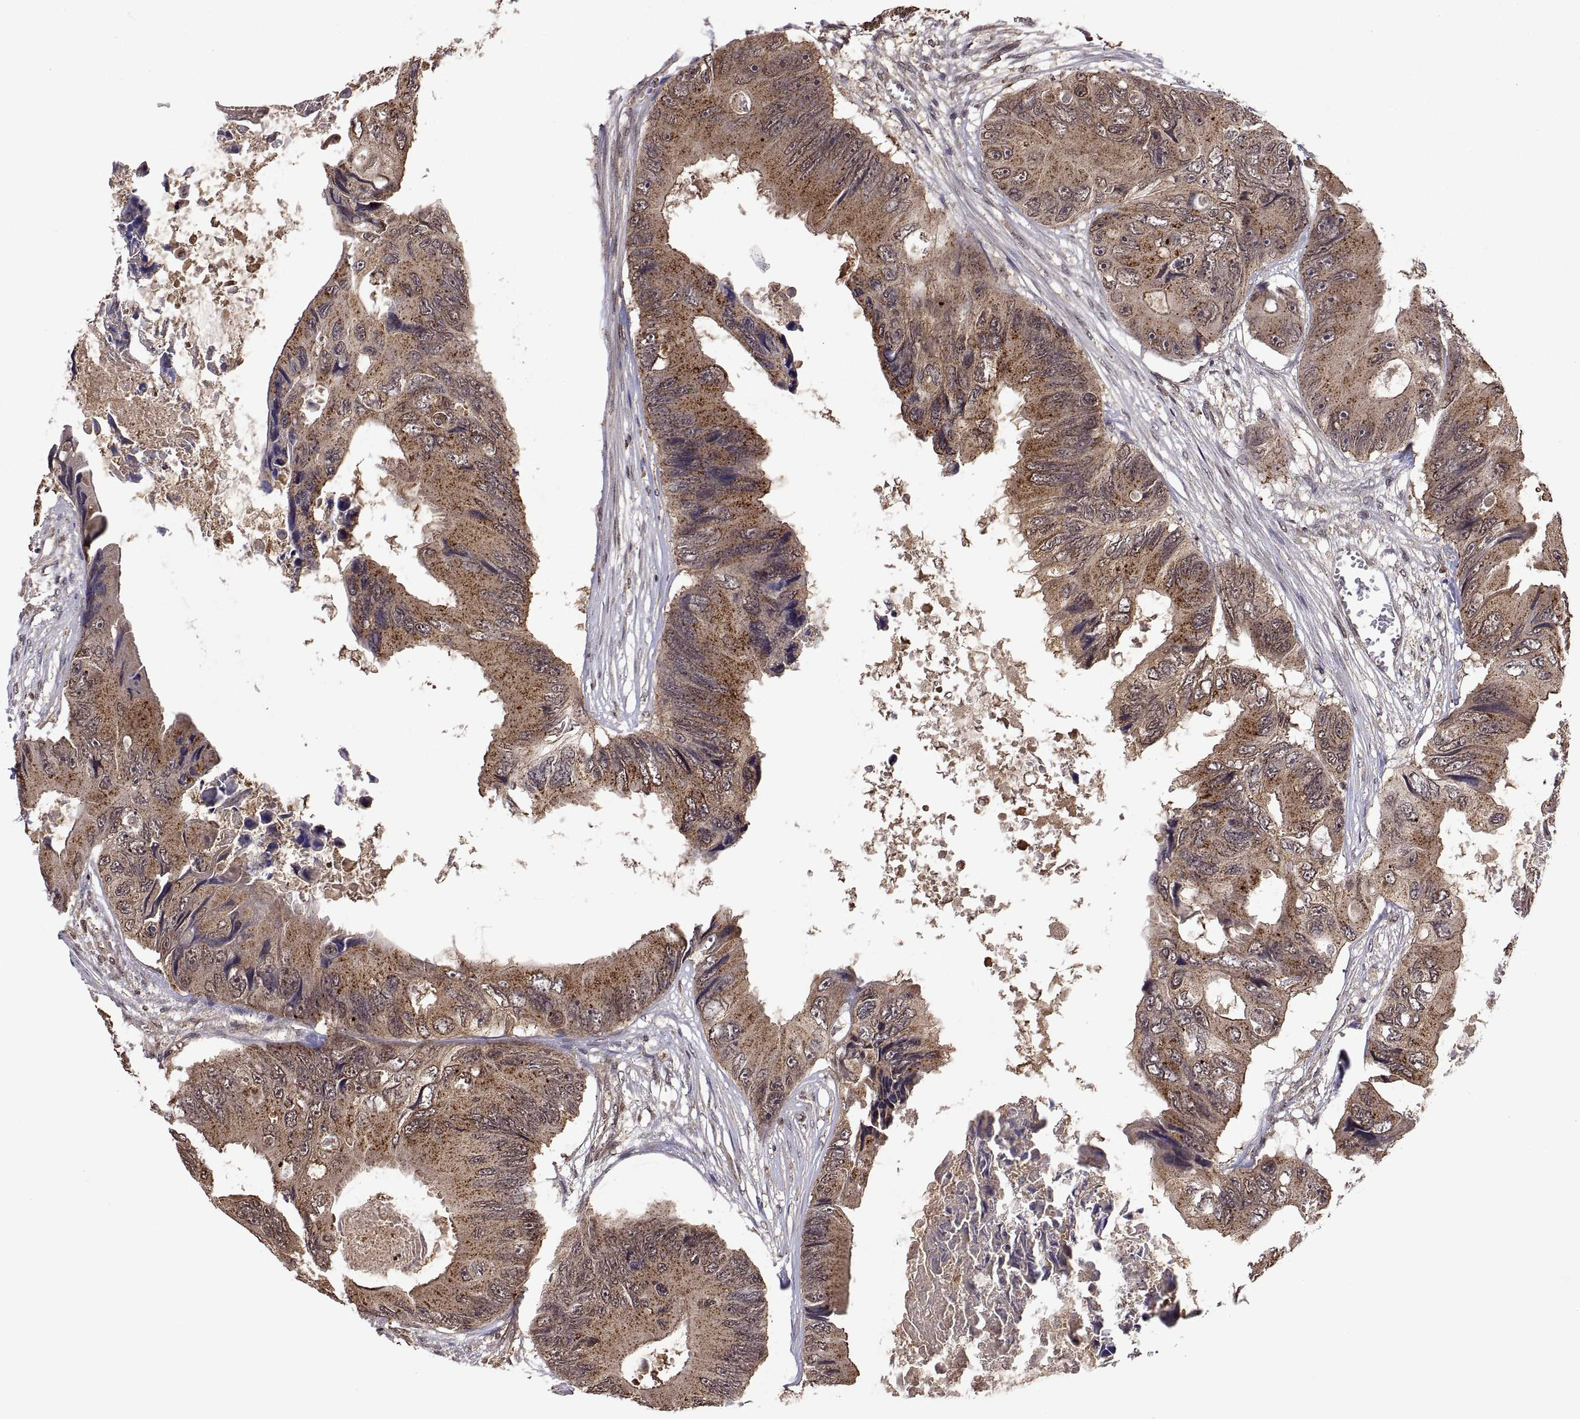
{"staining": {"intensity": "strong", "quantity": ">75%", "location": "cytoplasmic/membranous"}, "tissue": "colorectal cancer", "cell_type": "Tumor cells", "image_type": "cancer", "snomed": [{"axis": "morphology", "description": "Adenocarcinoma, NOS"}, {"axis": "topography", "description": "Rectum"}], "caption": "Adenocarcinoma (colorectal) stained with DAB (3,3'-diaminobenzidine) immunohistochemistry displays high levels of strong cytoplasmic/membranous staining in about >75% of tumor cells.", "gene": "ZNRF2", "patient": {"sex": "male", "age": 63}}